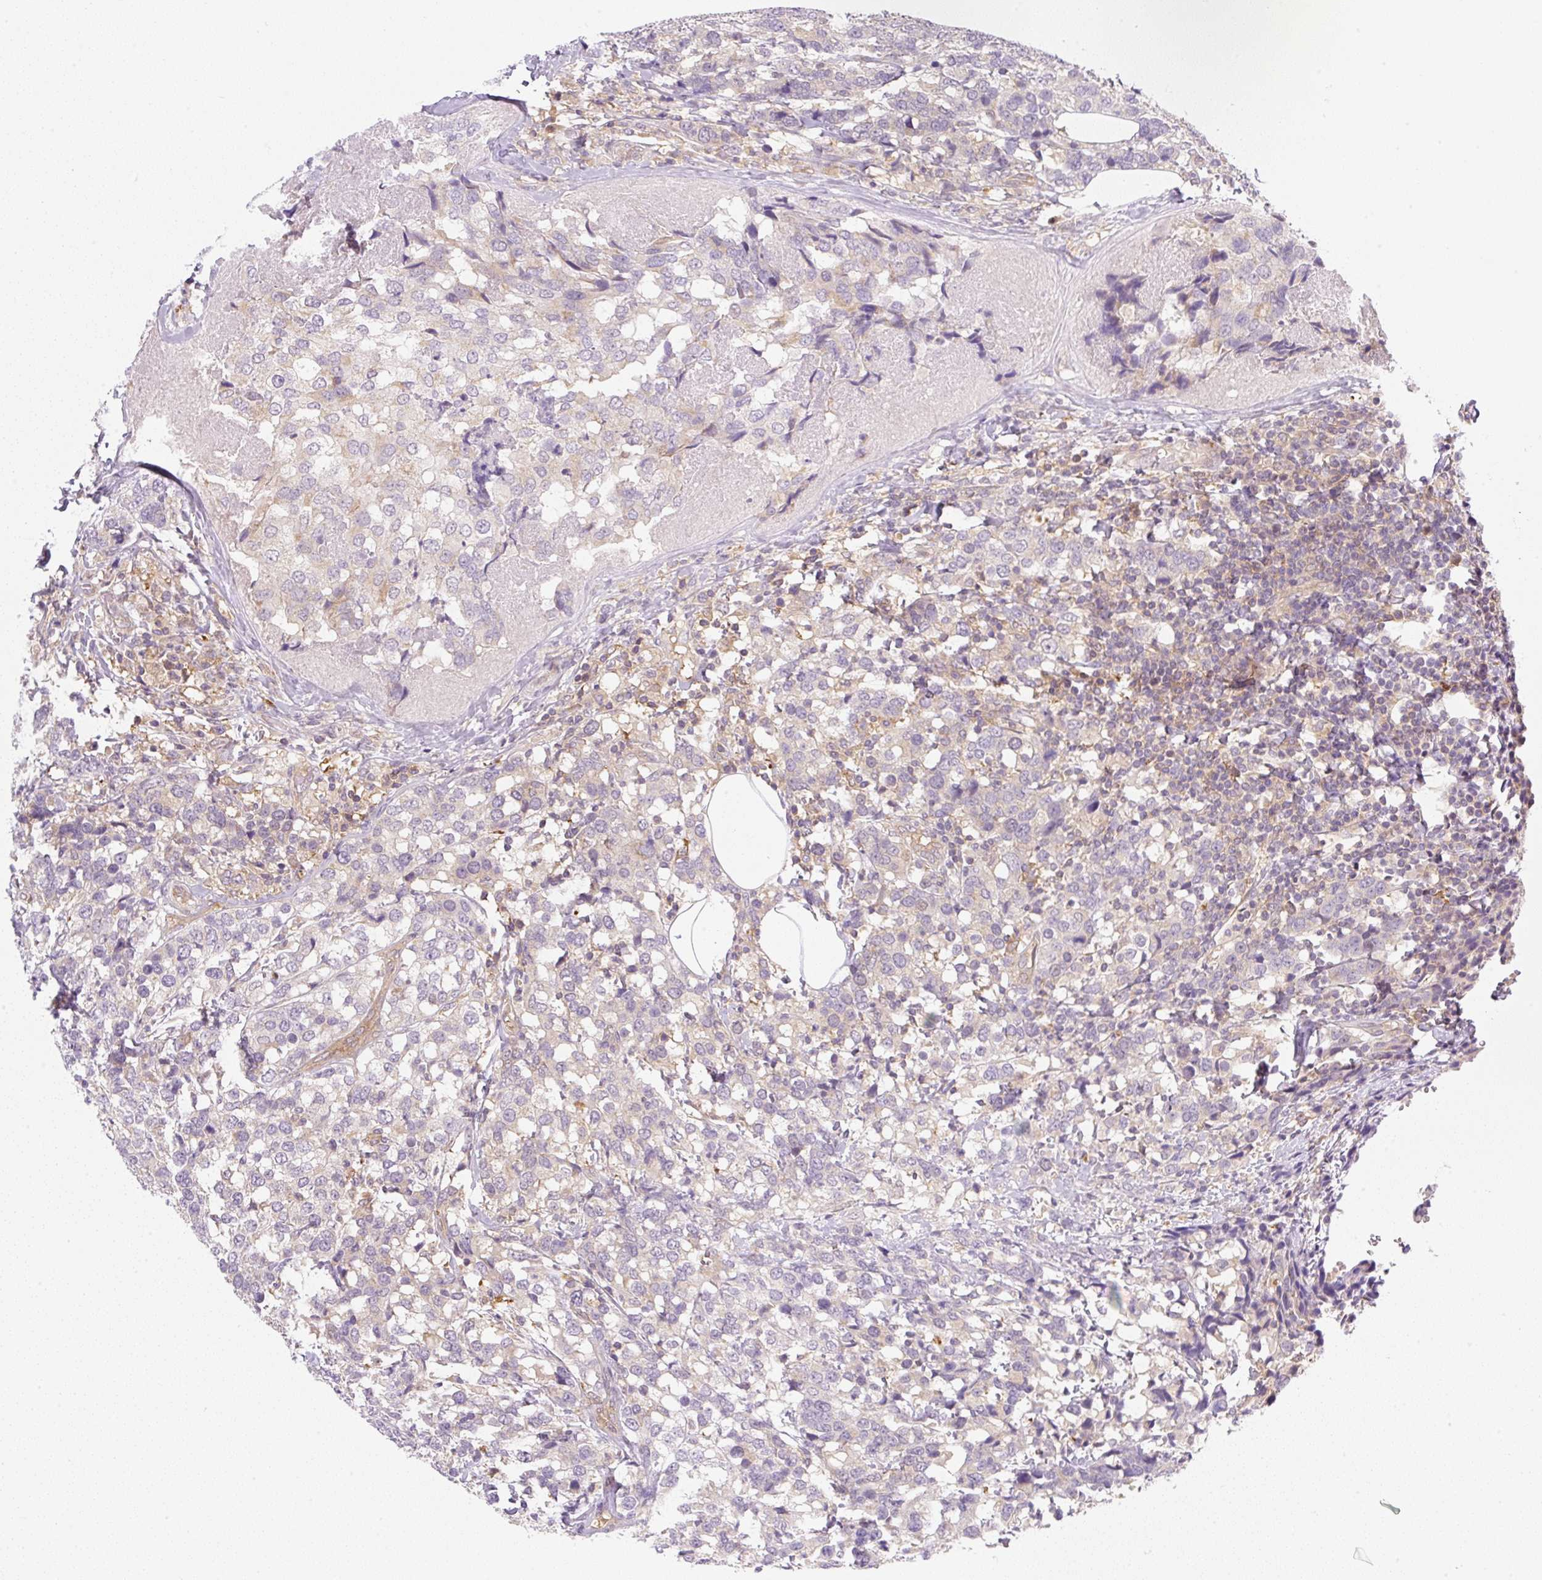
{"staining": {"intensity": "weak", "quantity": "<25%", "location": "cytoplasmic/membranous"}, "tissue": "breast cancer", "cell_type": "Tumor cells", "image_type": "cancer", "snomed": [{"axis": "morphology", "description": "Lobular carcinoma"}, {"axis": "topography", "description": "Breast"}], "caption": "This is an immunohistochemistry image of breast cancer. There is no positivity in tumor cells.", "gene": "OMA1", "patient": {"sex": "female", "age": 59}}